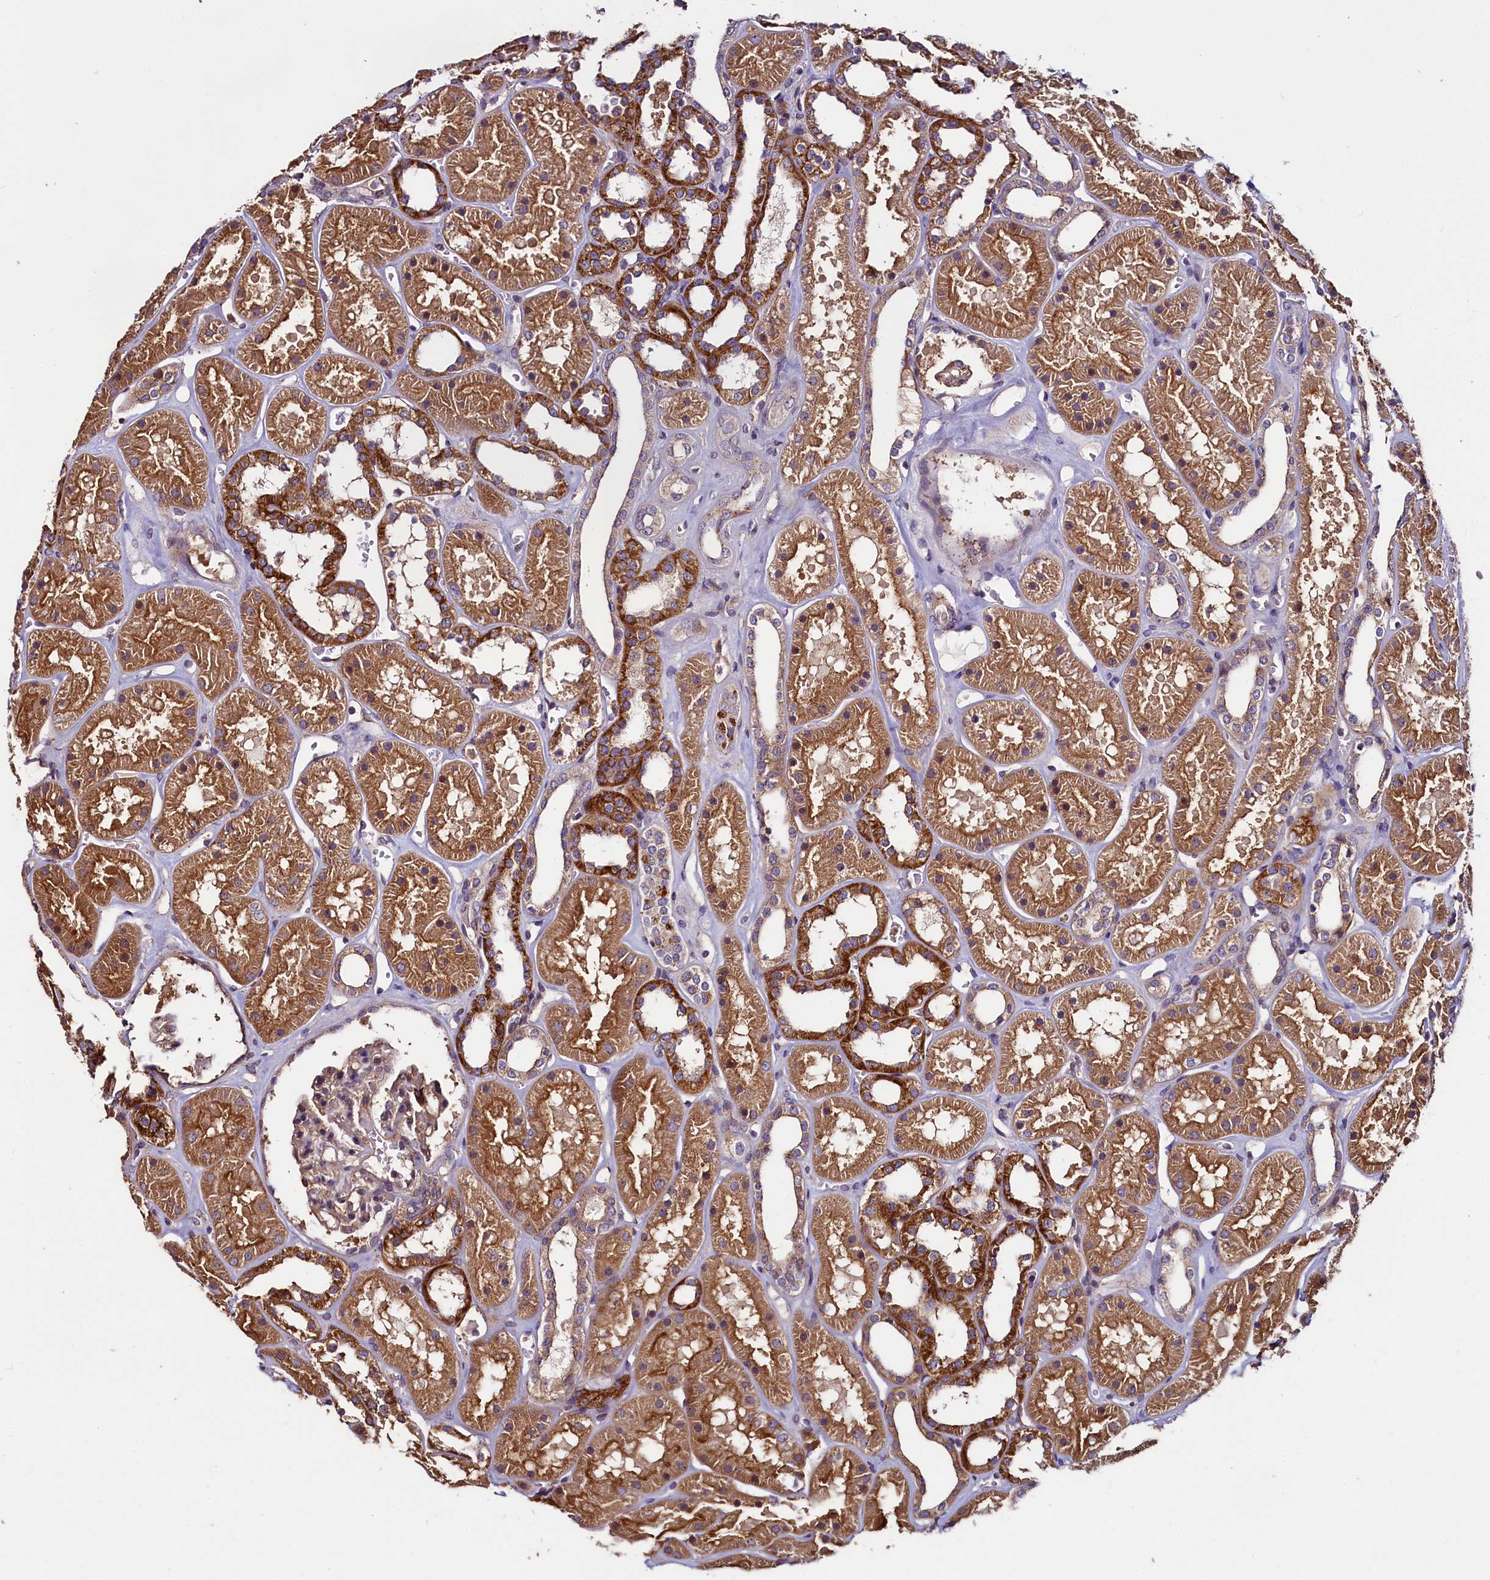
{"staining": {"intensity": "weak", "quantity": "25%-75%", "location": "cytoplasmic/membranous"}, "tissue": "kidney", "cell_type": "Cells in glomeruli", "image_type": "normal", "snomed": [{"axis": "morphology", "description": "Normal tissue, NOS"}, {"axis": "topography", "description": "Kidney"}], "caption": "Brown immunohistochemical staining in unremarkable human kidney demonstrates weak cytoplasmic/membranous staining in about 25%-75% of cells in glomeruli.", "gene": "PALM", "patient": {"sex": "female", "age": 41}}